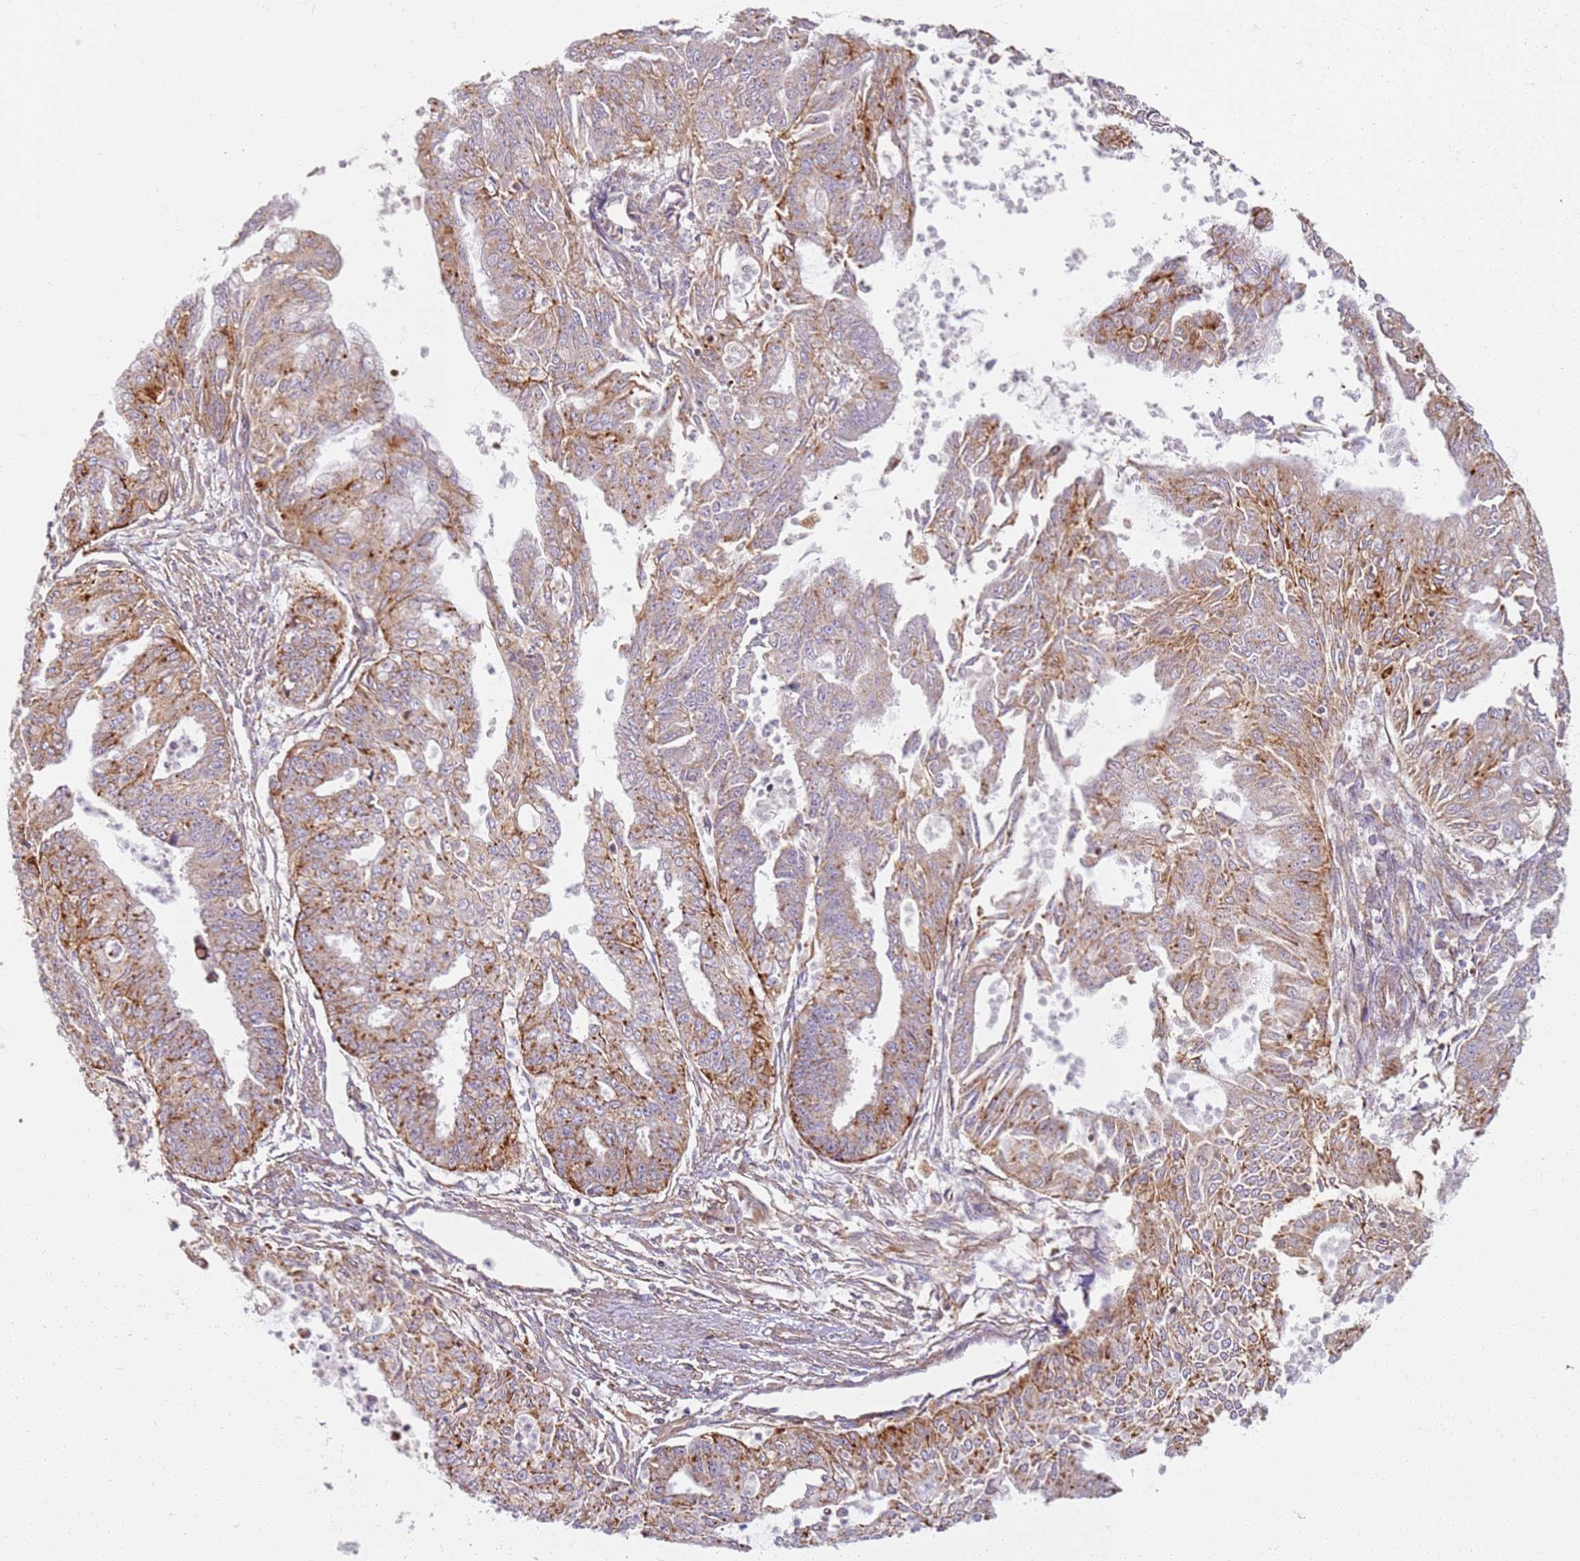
{"staining": {"intensity": "moderate", "quantity": "25%-75%", "location": "cytoplasmic/membranous"}, "tissue": "endometrial cancer", "cell_type": "Tumor cells", "image_type": "cancer", "snomed": [{"axis": "morphology", "description": "Adenocarcinoma, NOS"}, {"axis": "topography", "description": "Endometrium"}], "caption": "This is a micrograph of immunohistochemistry (IHC) staining of endometrial adenocarcinoma, which shows moderate expression in the cytoplasmic/membranous of tumor cells.", "gene": "PROKR2", "patient": {"sex": "female", "age": 73}}